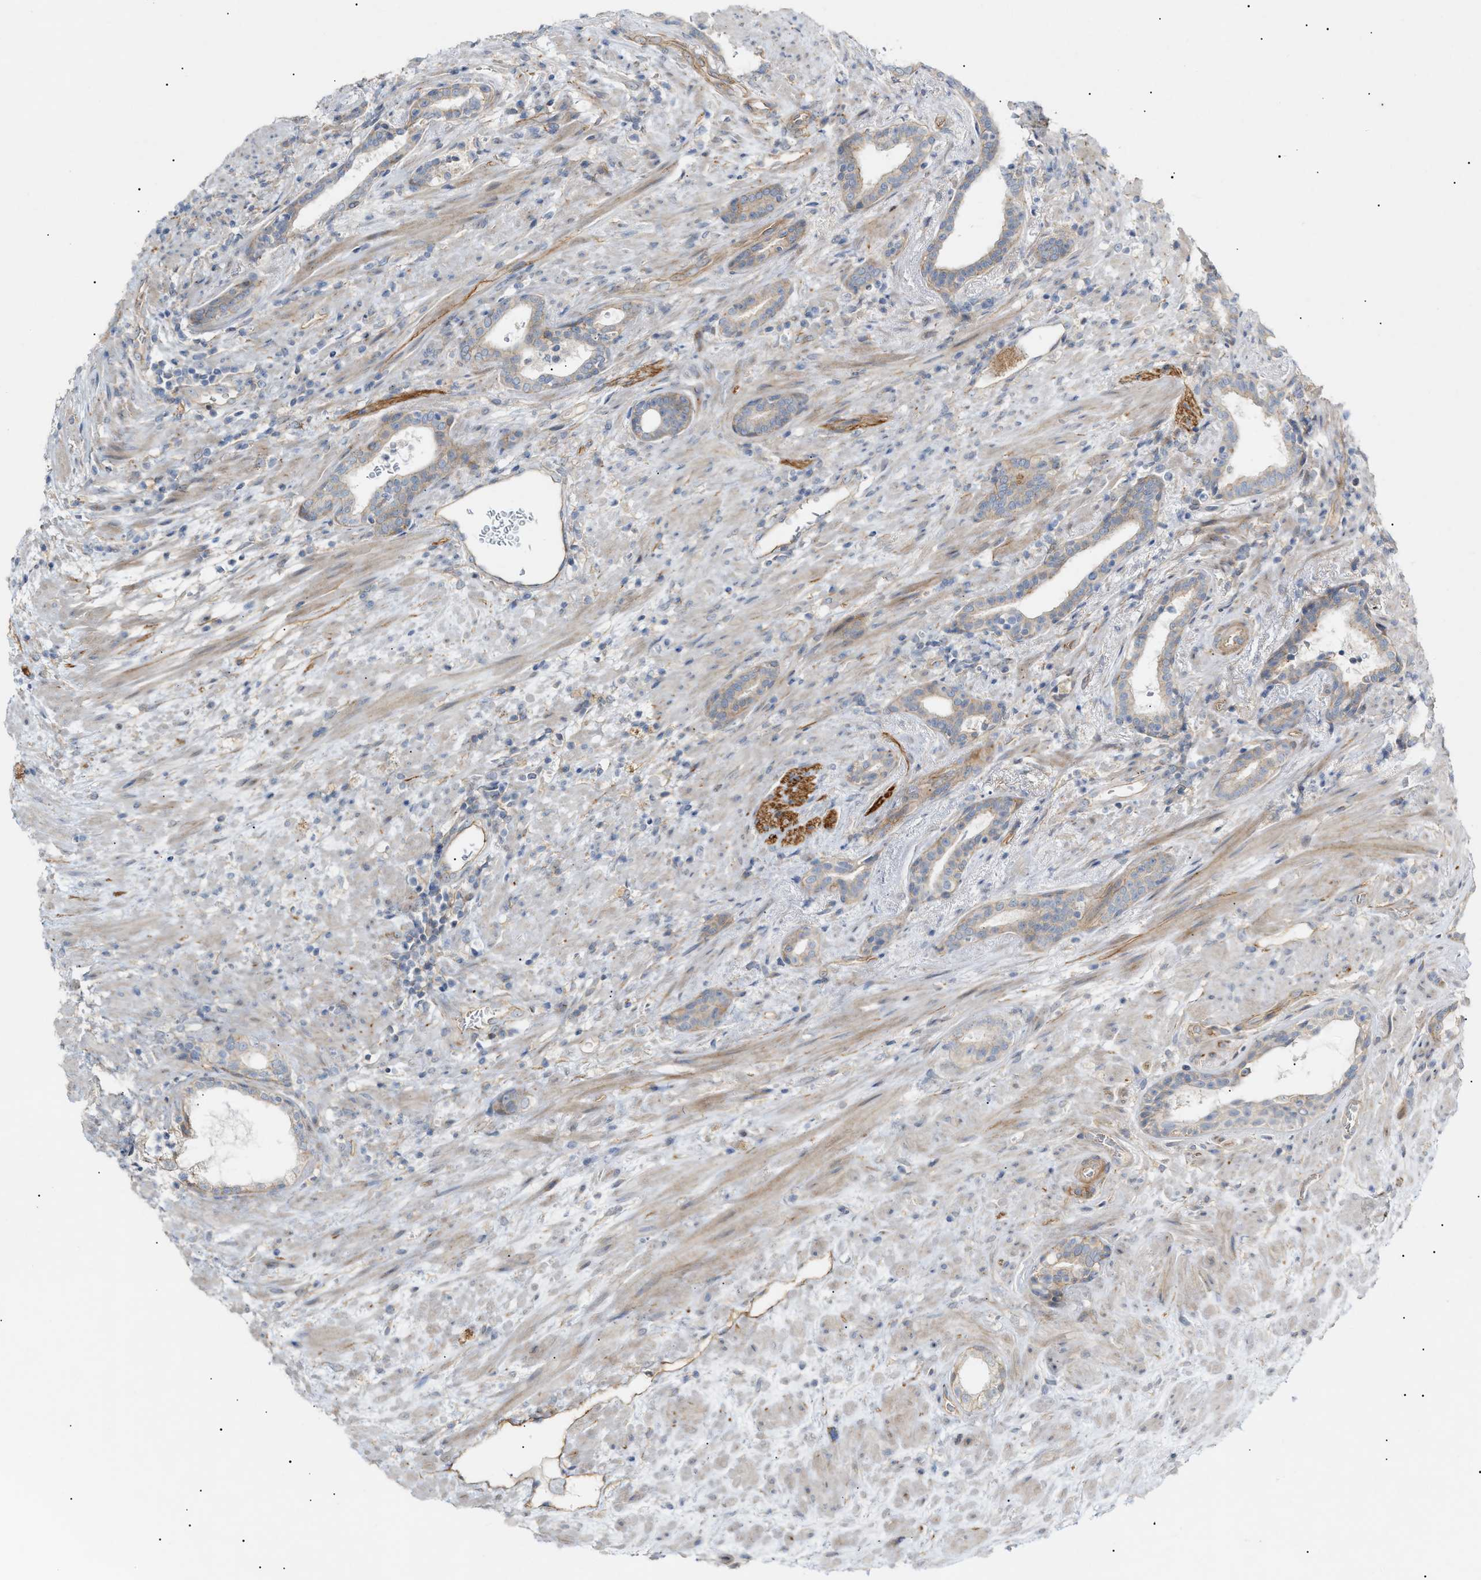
{"staining": {"intensity": "weak", "quantity": "<25%", "location": "cytoplasmic/membranous"}, "tissue": "prostate cancer", "cell_type": "Tumor cells", "image_type": "cancer", "snomed": [{"axis": "morphology", "description": "Adenocarcinoma, High grade"}, {"axis": "topography", "description": "Prostate"}], "caption": "Immunohistochemistry image of neoplastic tissue: high-grade adenocarcinoma (prostate) stained with DAB displays no significant protein expression in tumor cells. (Brightfield microscopy of DAB immunohistochemistry (IHC) at high magnification).", "gene": "ZFHX2", "patient": {"sex": "male", "age": 71}}